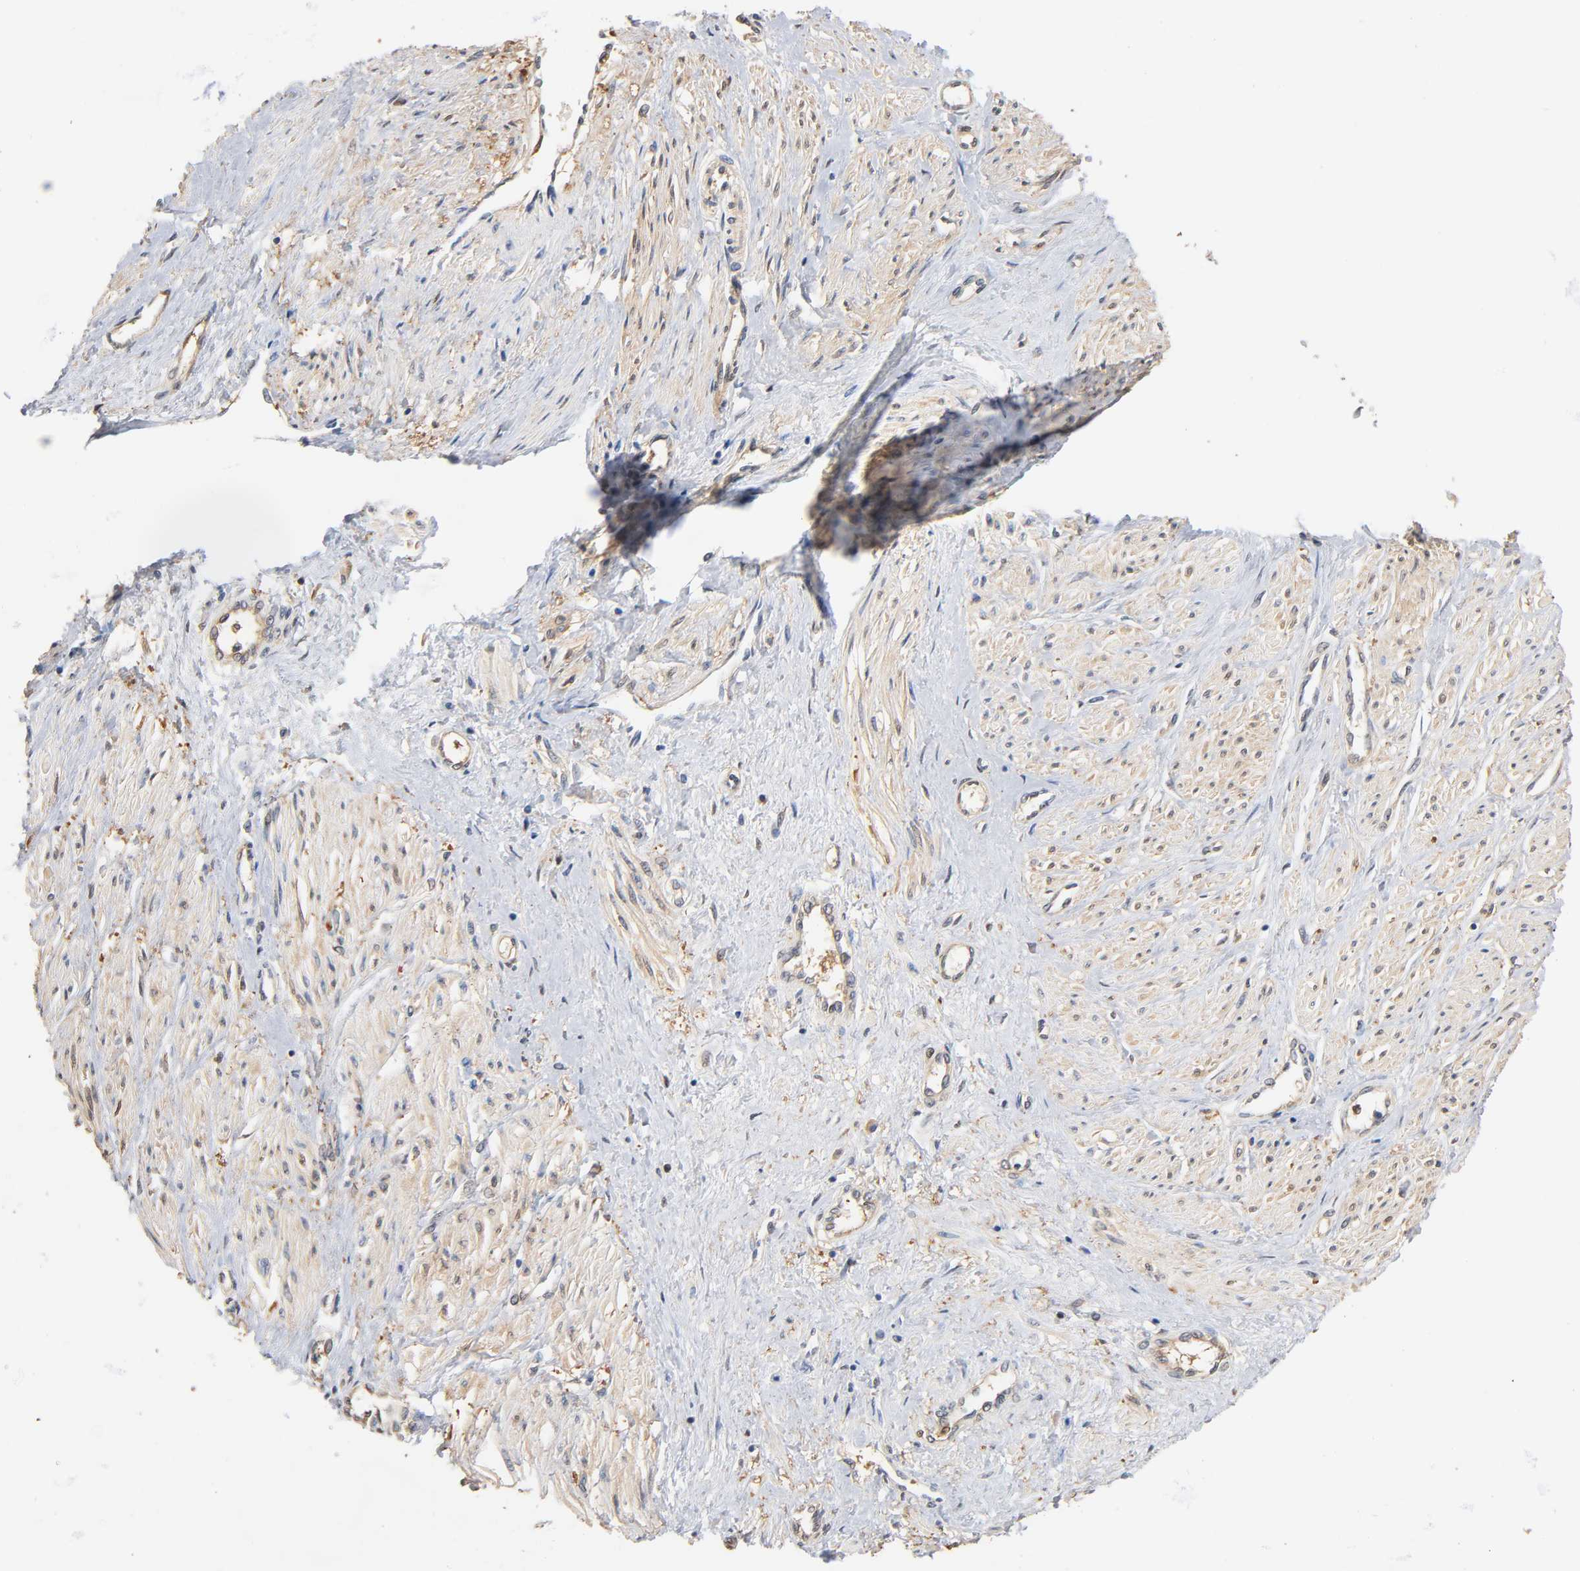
{"staining": {"intensity": "weak", "quantity": ">75%", "location": "cytoplasmic/membranous"}, "tissue": "smooth muscle", "cell_type": "Smooth muscle cells", "image_type": "normal", "snomed": [{"axis": "morphology", "description": "Normal tissue, NOS"}, {"axis": "topography", "description": "Smooth muscle"}, {"axis": "topography", "description": "Uterus"}], "caption": "A photomicrograph of smooth muscle stained for a protein displays weak cytoplasmic/membranous brown staining in smooth muscle cells.", "gene": "ALDOA", "patient": {"sex": "female", "age": 39}}